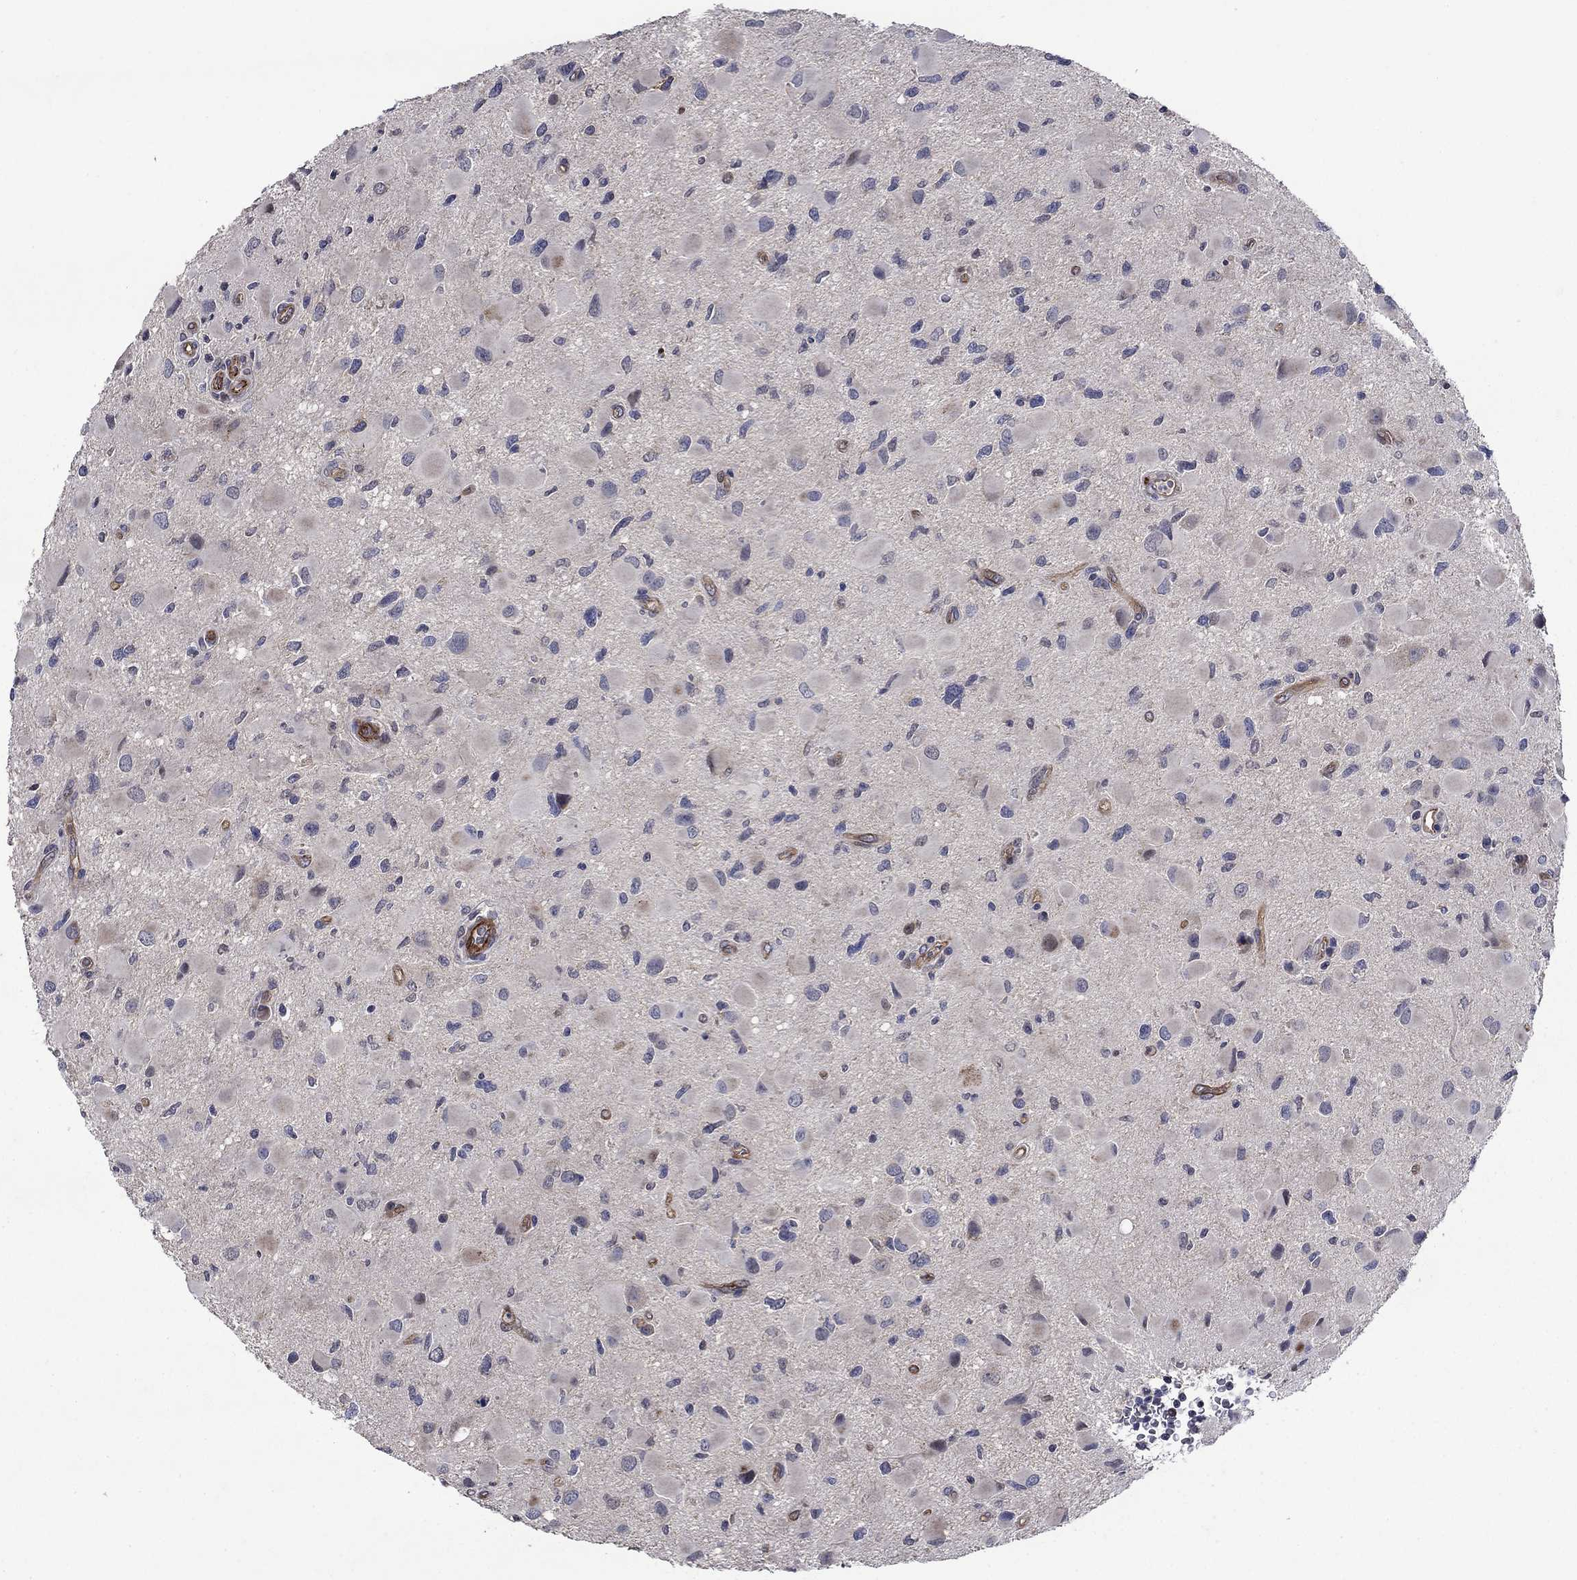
{"staining": {"intensity": "negative", "quantity": "none", "location": "none"}, "tissue": "glioma", "cell_type": "Tumor cells", "image_type": "cancer", "snomed": [{"axis": "morphology", "description": "Glioma, malignant, Low grade"}, {"axis": "topography", "description": "Brain"}], "caption": "This is an IHC micrograph of human glioma. There is no positivity in tumor cells.", "gene": "SLC7A1", "patient": {"sex": "female", "age": 32}}